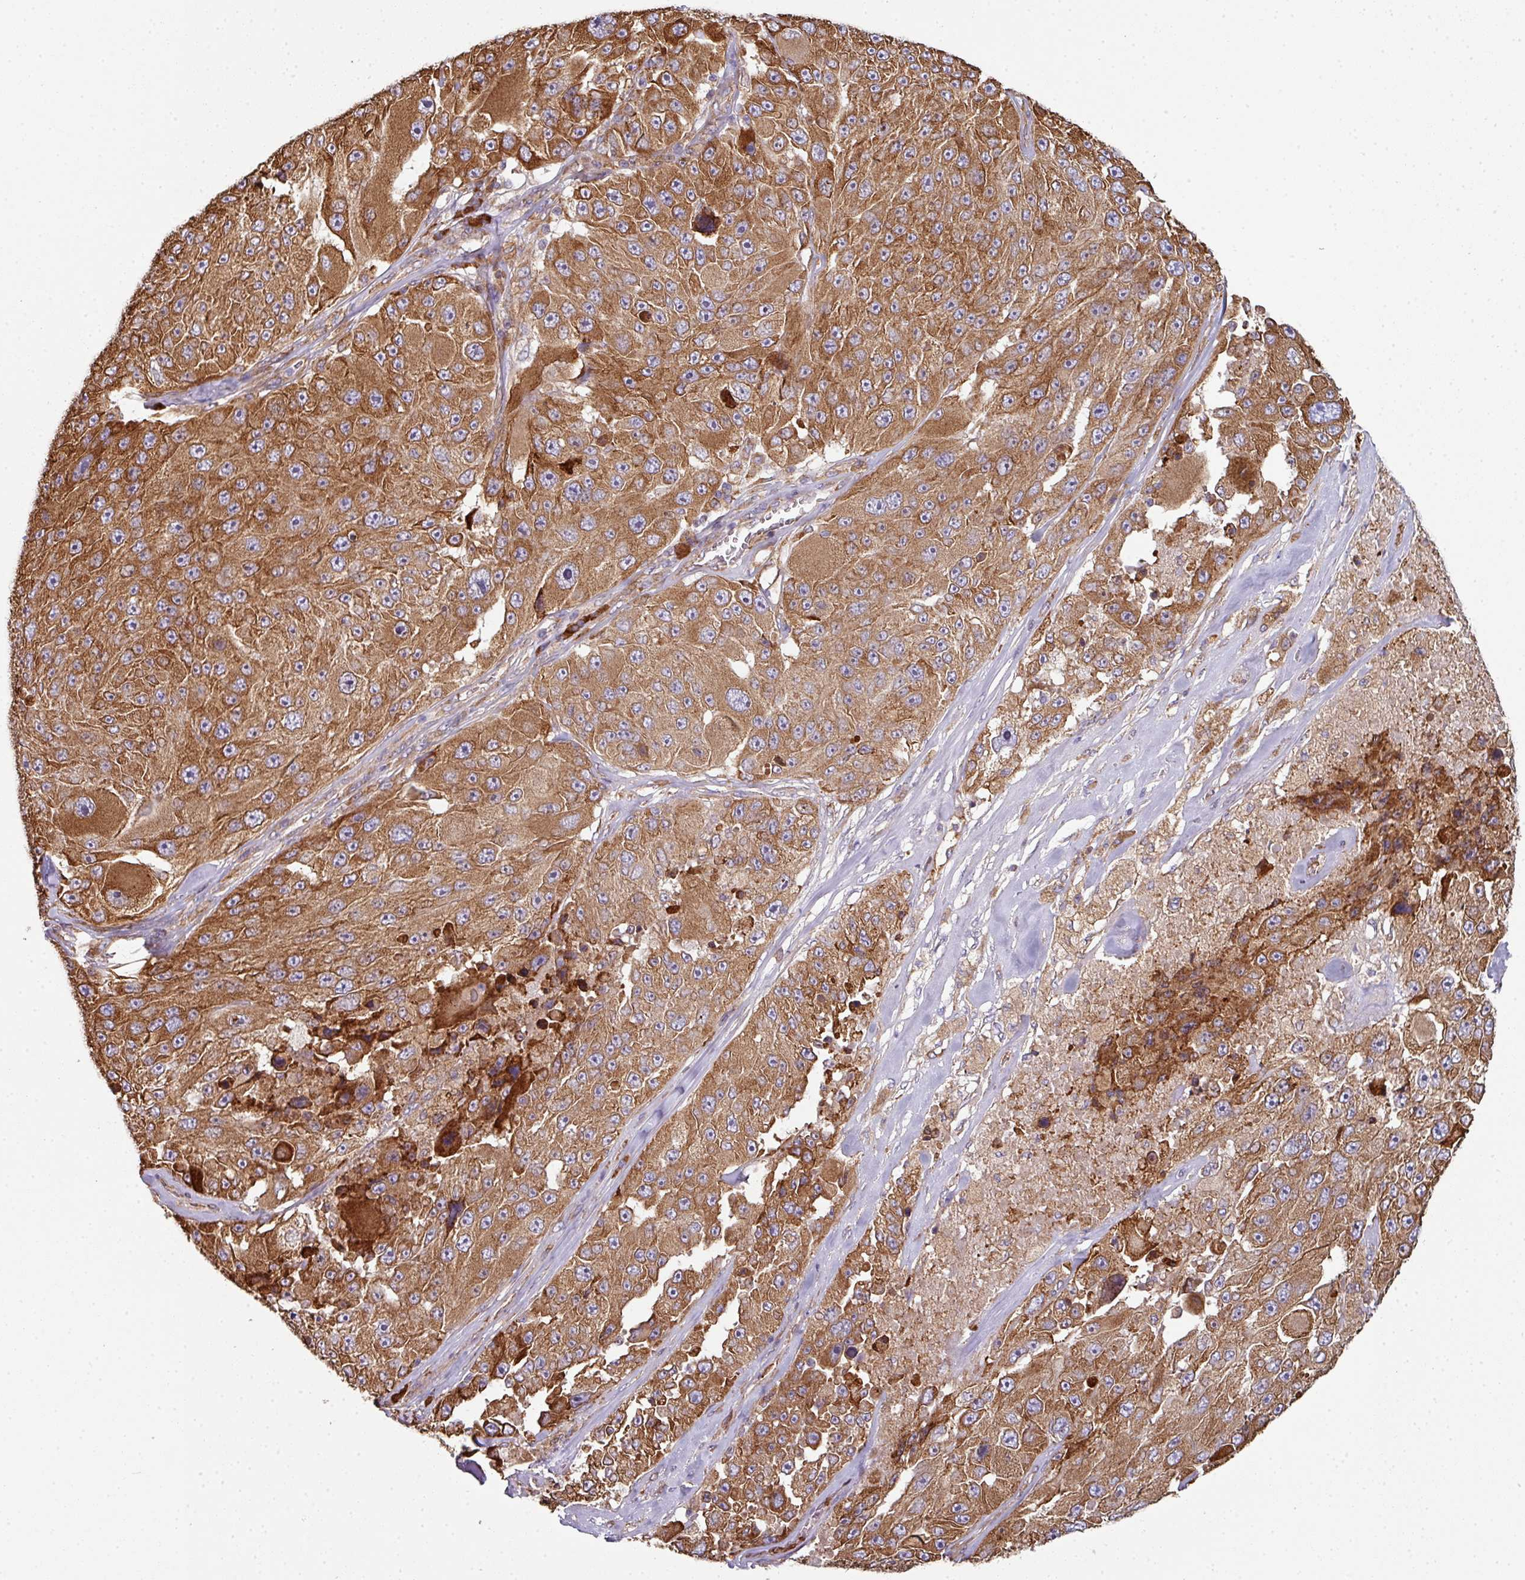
{"staining": {"intensity": "strong", "quantity": ">75%", "location": "cytoplasmic/membranous"}, "tissue": "melanoma", "cell_type": "Tumor cells", "image_type": "cancer", "snomed": [{"axis": "morphology", "description": "Malignant melanoma, Metastatic site"}, {"axis": "topography", "description": "Lymph node"}], "caption": "This is an image of IHC staining of melanoma, which shows strong expression in the cytoplasmic/membranous of tumor cells.", "gene": "FAT4", "patient": {"sex": "male", "age": 62}}